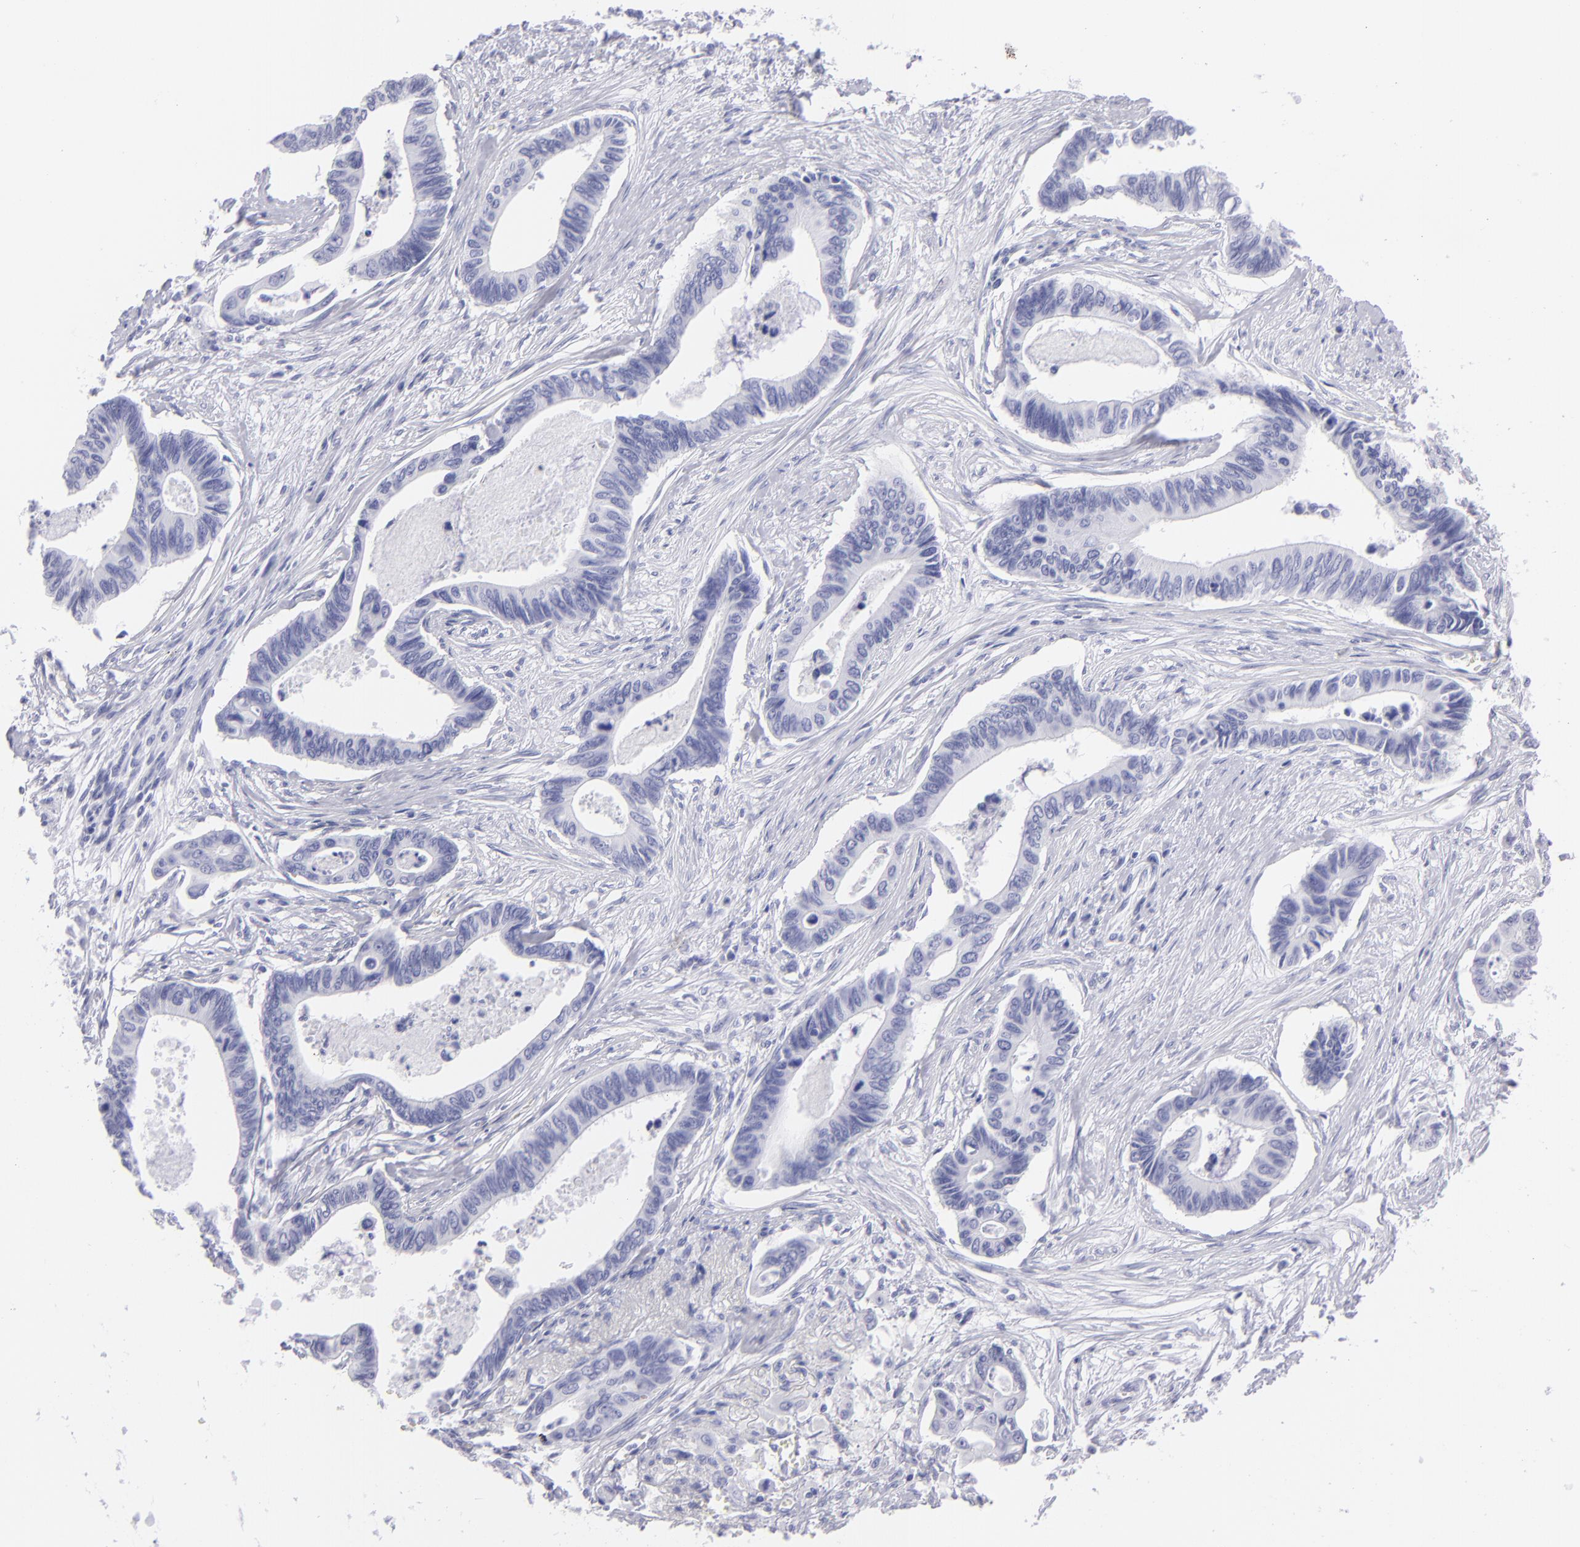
{"staining": {"intensity": "negative", "quantity": "none", "location": "none"}, "tissue": "pancreatic cancer", "cell_type": "Tumor cells", "image_type": "cancer", "snomed": [{"axis": "morphology", "description": "Adenocarcinoma, NOS"}, {"axis": "topography", "description": "Pancreas"}], "caption": "Pancreatic adenocarcinoma was stained to show a protein in brown. There is no significant expression in tumor cells.", "gene": "SLC1A2", "patient": {"sex": "female", "age": 70}}